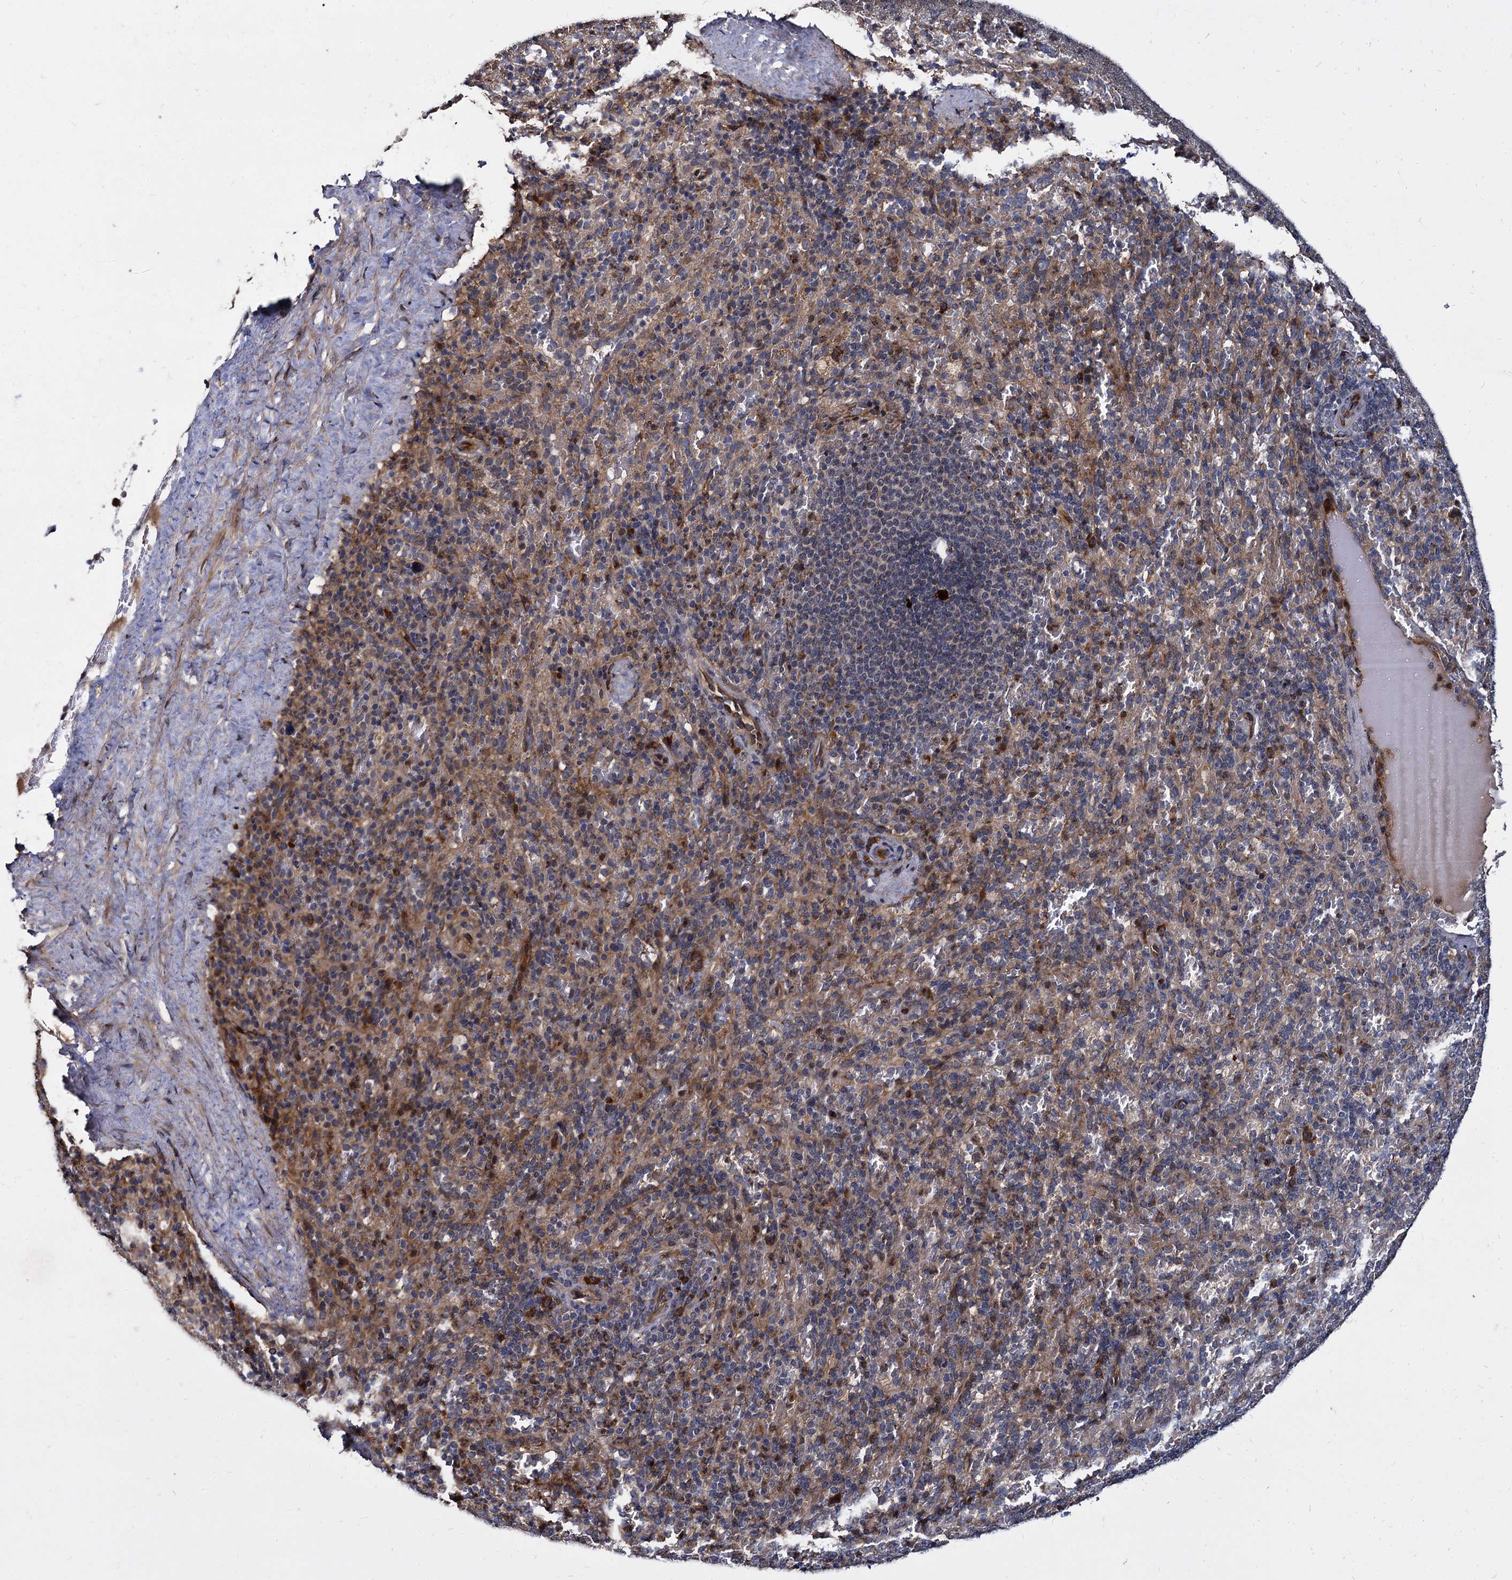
{"staining": {"intensity": "moderate", "quantity": "<25%", "location": "cytoplasmic/membranous"}, "tissue": "spleen", "cell_type": "Cells in red pulp", "image_type": "normal", "snomed": [{"axis": "morphology", "description": "Normal tissue, NOS"}, {"axis": "topography", "description": "Spleen"}], "caption": "The image demonstrates staining of normal spleen, revealing moderate cytoplasmic/membranous protein expression (brown color) within cells in red pulp. Using DAB (brown) and hematoxylin (blue) stains, captured at high magnification using brightfield microscopy.", "gene": "WWC3", "patient": {"sex": "female", "age": 21}}